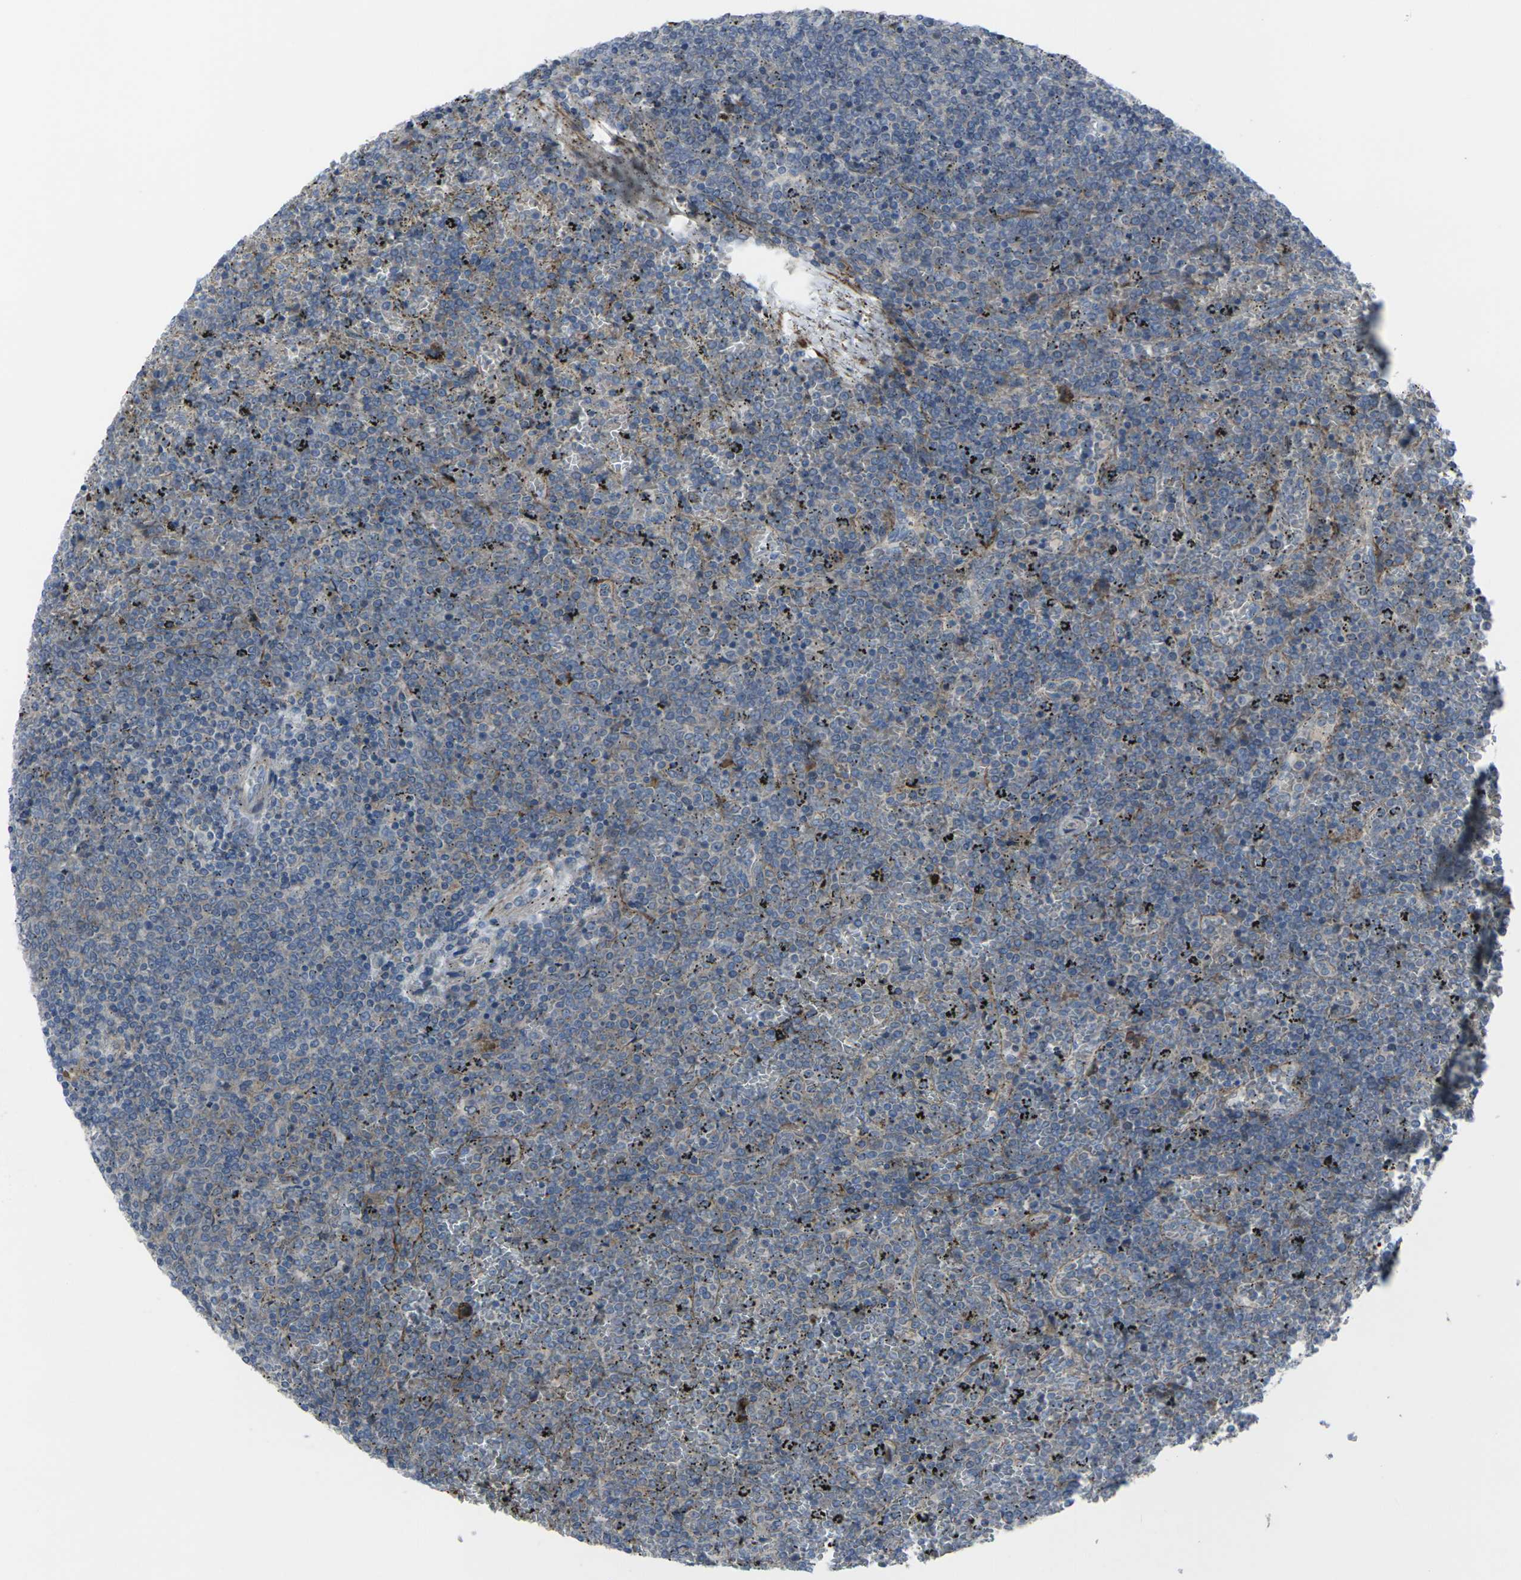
{"staining": {"intensity": "negative", "quantity": "none", "location": "none"}, "tissue": "lymphoma", "cell_type": "Tumor cells", "image_type": "cancer", "snomed": [{"axis": "morphology", "description": "Malignant lymphoma, non-Hodgkin's type, Low grade"}, {"axis": "topography", "description": "Spleen"}], "caption": "Tumor cells are negative for protein expression in human lymphoma.", "gene": "CCR10", "patient": {"sex": "female", "age": 77}}